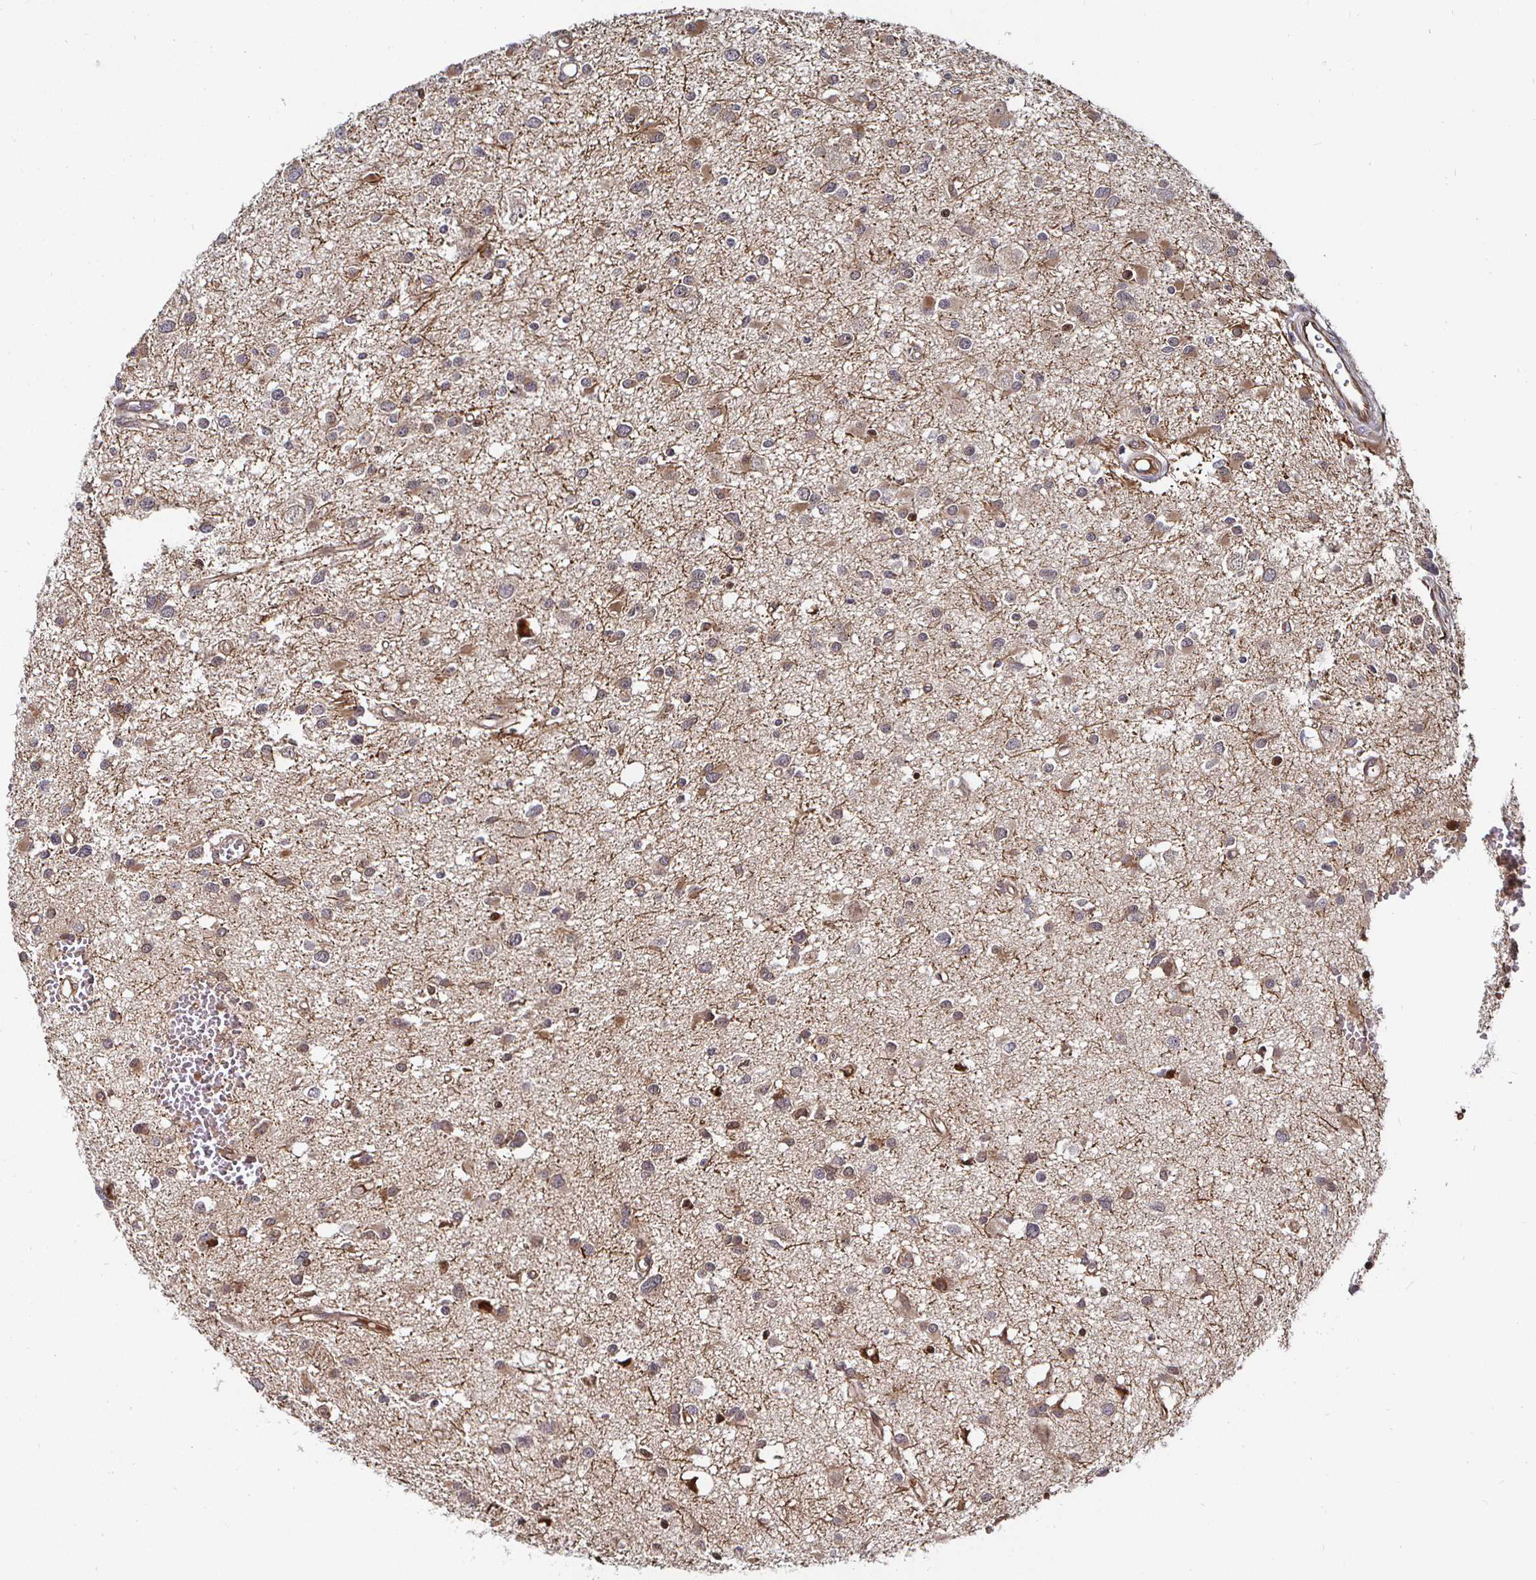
{"staining": {"intensity": "weak", "quantity": ">75%", "location": "cytoplasmic/membranous"}, "tissue": "glioma", "cell_type": "Tumor cells", "image_type": "cancer", "snomed": [{"axis": "morphology", "description": "Glioma, malignant, High grade"}, {"axis": "topography", "description": "Brain"}], "caption": "A micrograph showing weak cytoplasmic/membranous positivity in about >75% of tumor cells in glioma, as visualized by brown immunohistochemical staining.", "gene": "TBKBP1", "patient": {"sex": "male", "age": 54}}